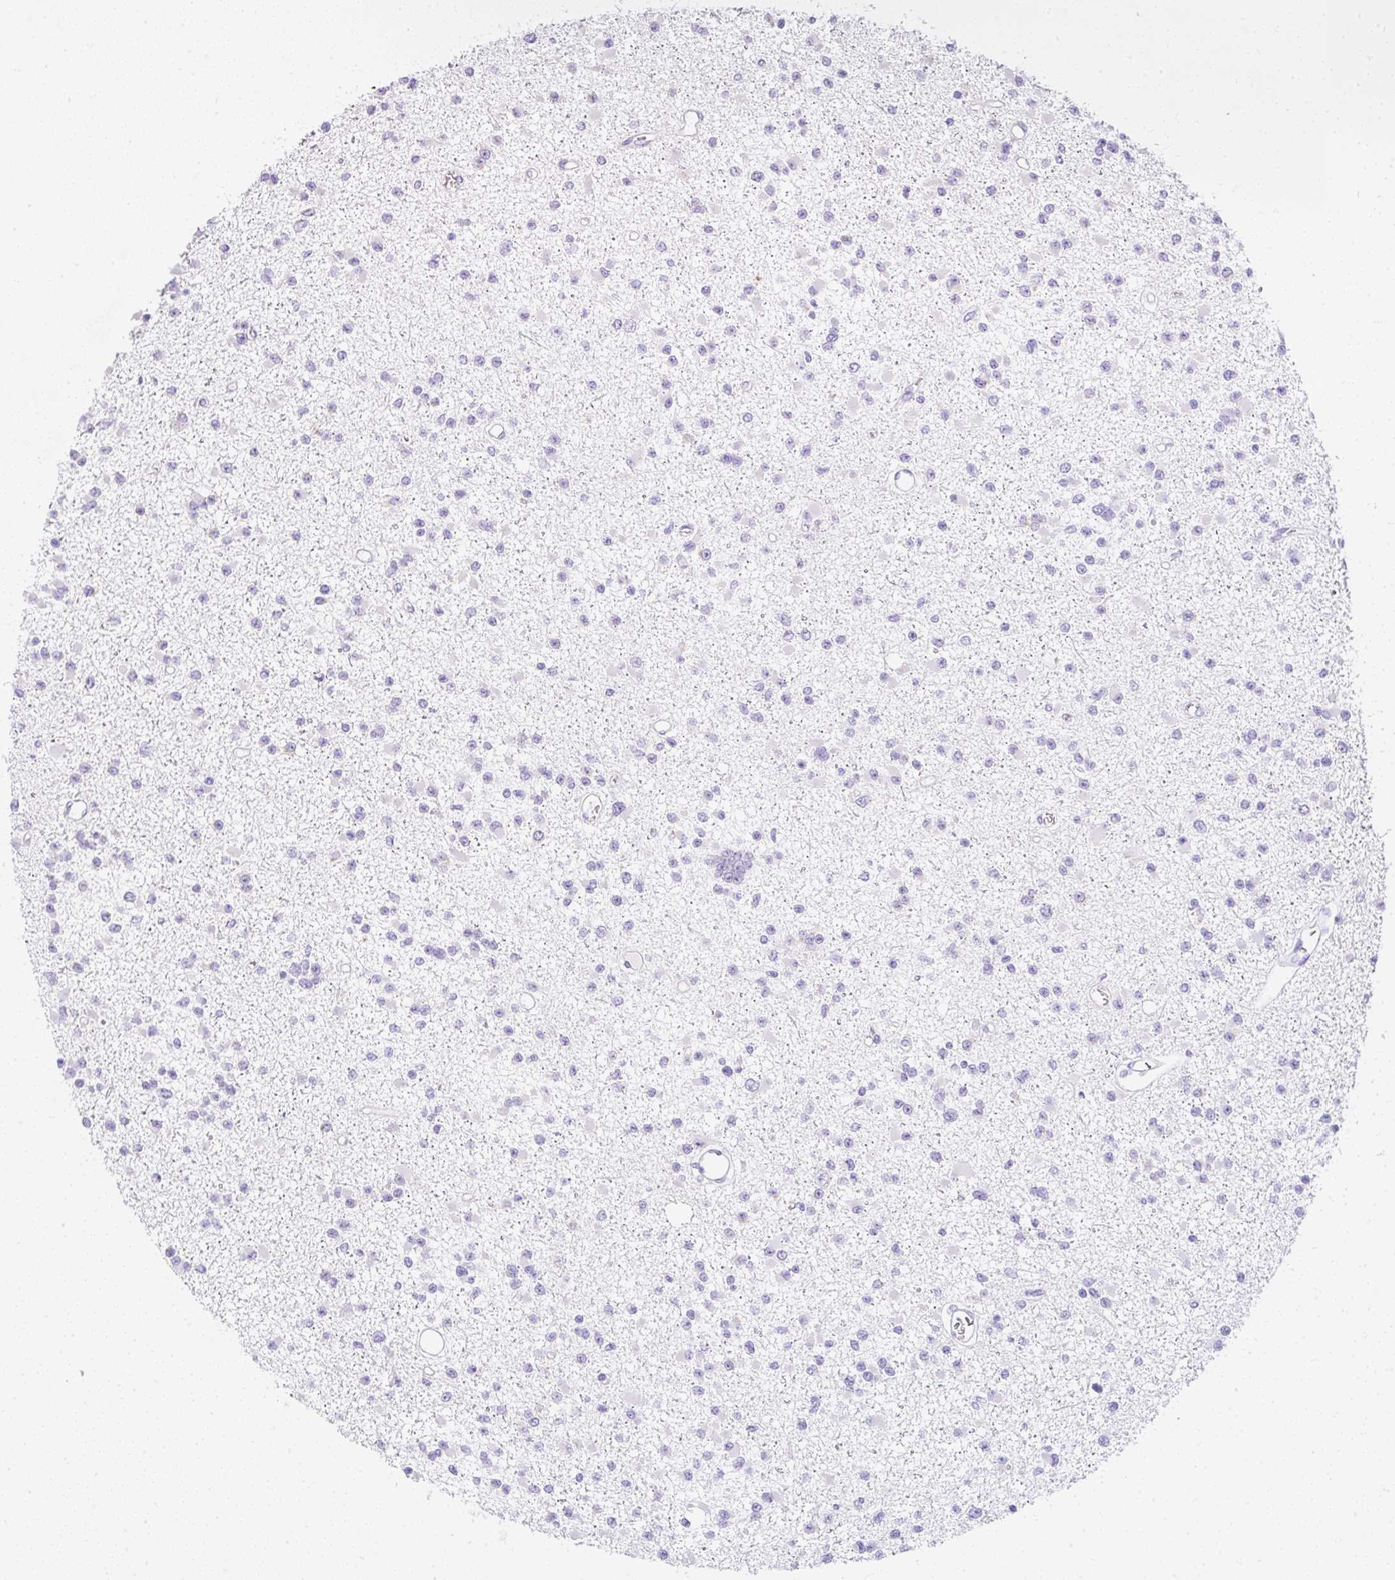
{"staining": {"intensity": "negative", "quantity": "none", "location": "none"}, "tissue": "glioma", "cell_type": "Tumor cells", "image_type": "cancer", "snomed": [{"axis": "morphology", "description": "Glioma, malignant, Low grade"}, {"axis": "topography", "description": "Brain"}], "caption": "Immunohistochemistry micrograph of glioma stained for a protein (brown), which exhibits no positivity in tumor cells.", "gene": "DTX4", "patient": {"sex": "female", "age": 22}}